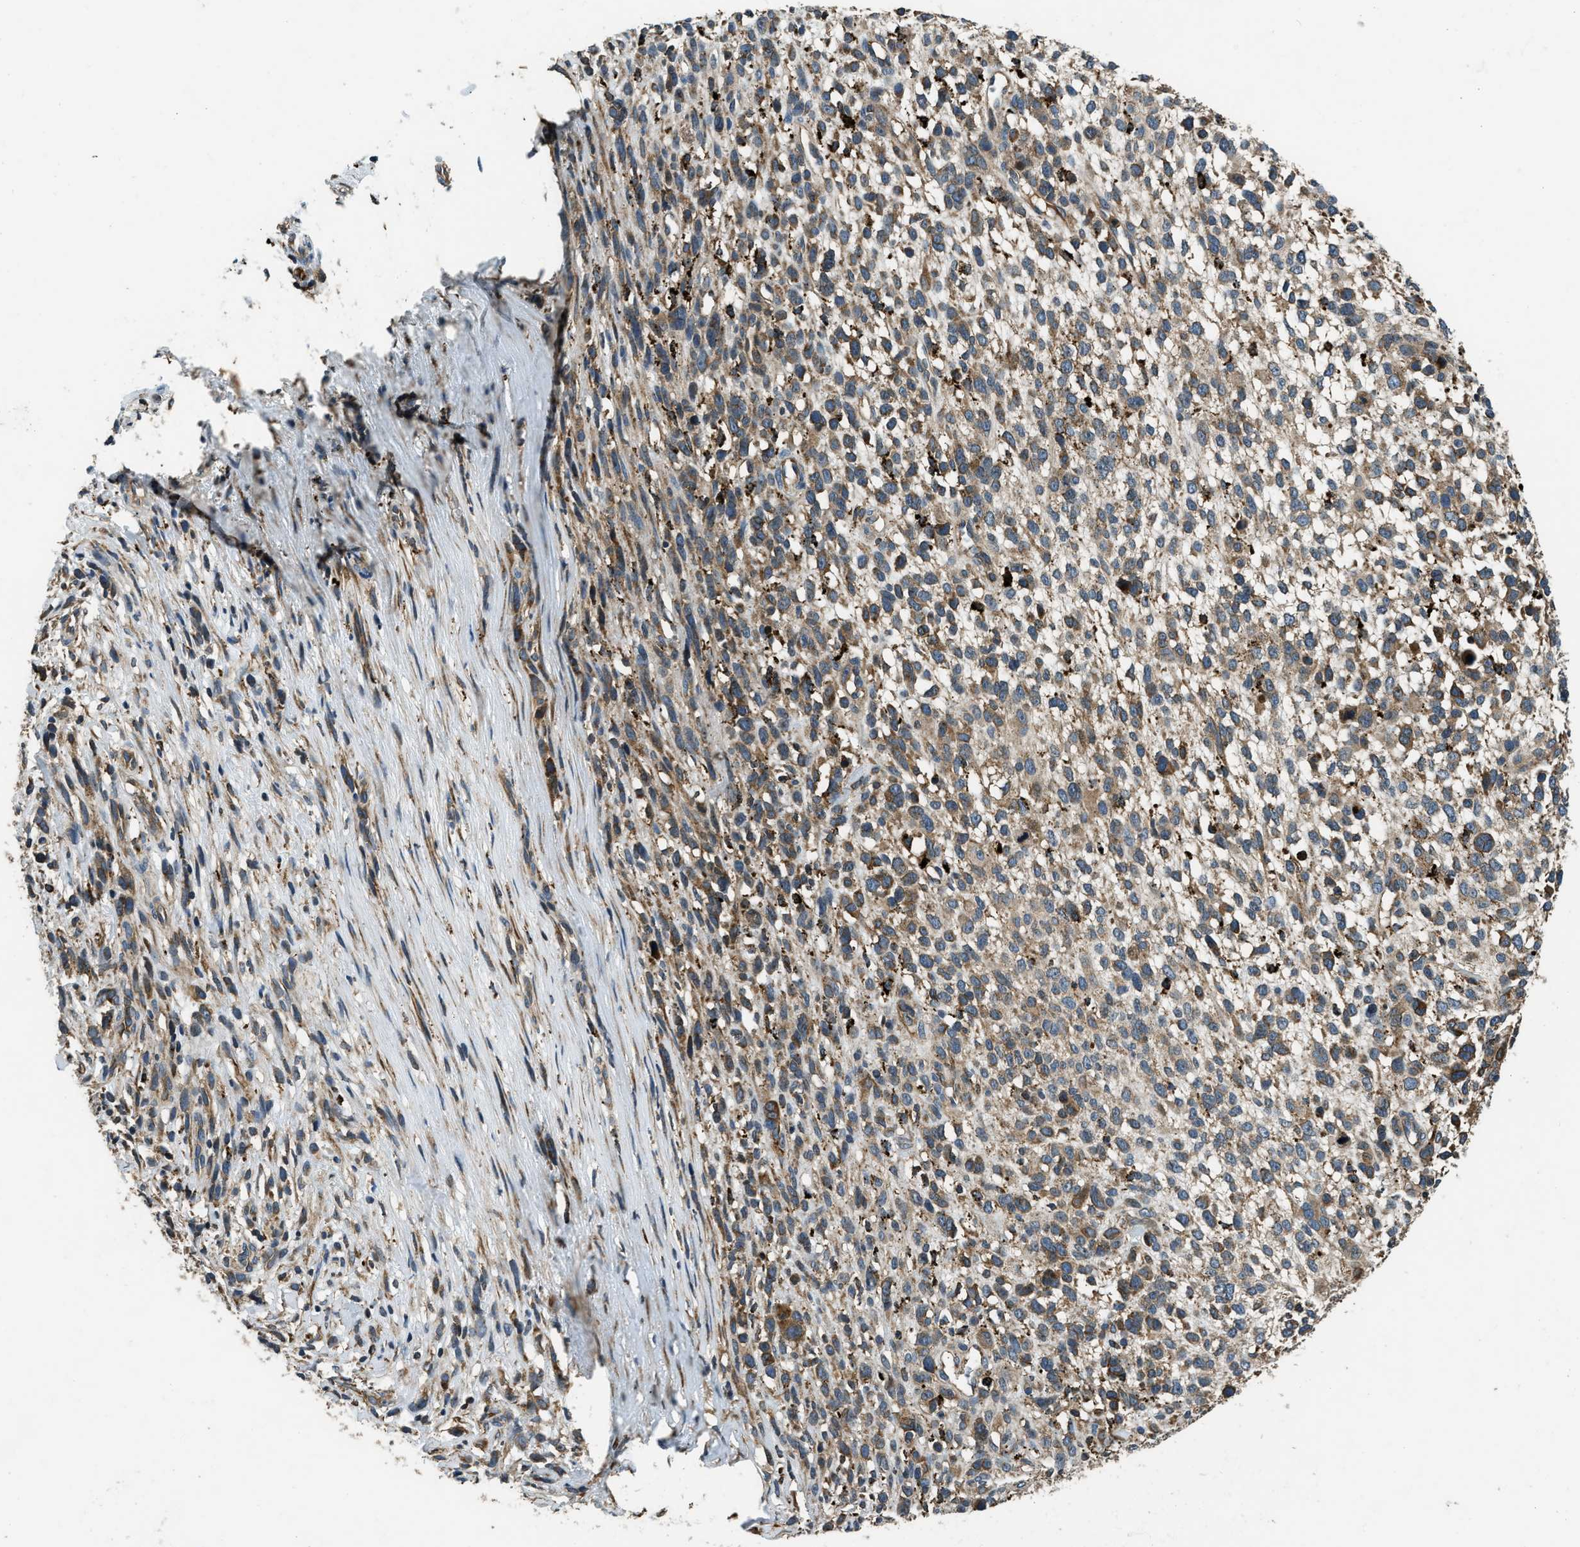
{"staining": {"intensity": "moderate", "quantity": ">75%", "location": "cytoplasmic/membranous"}, "tissue": "melanoma", "cell_type": "Tumor cells", "image_type": "cancer", "snomed": [{"axis": "morphology", "description": "Malignant melanoma, NOS"}, {"axis": "topography", "description": "Skin"}], "caption": "This image demonstrates malignant melanoma stained with immunohistochemistry to label a protein in brown. The cytoplasmic/membranous of tumor cells show moderate positivity for the protein. Nuclei are counter-stained blue.", "gene": "GGH", "patient": {"sex": "female", "age": 55}}